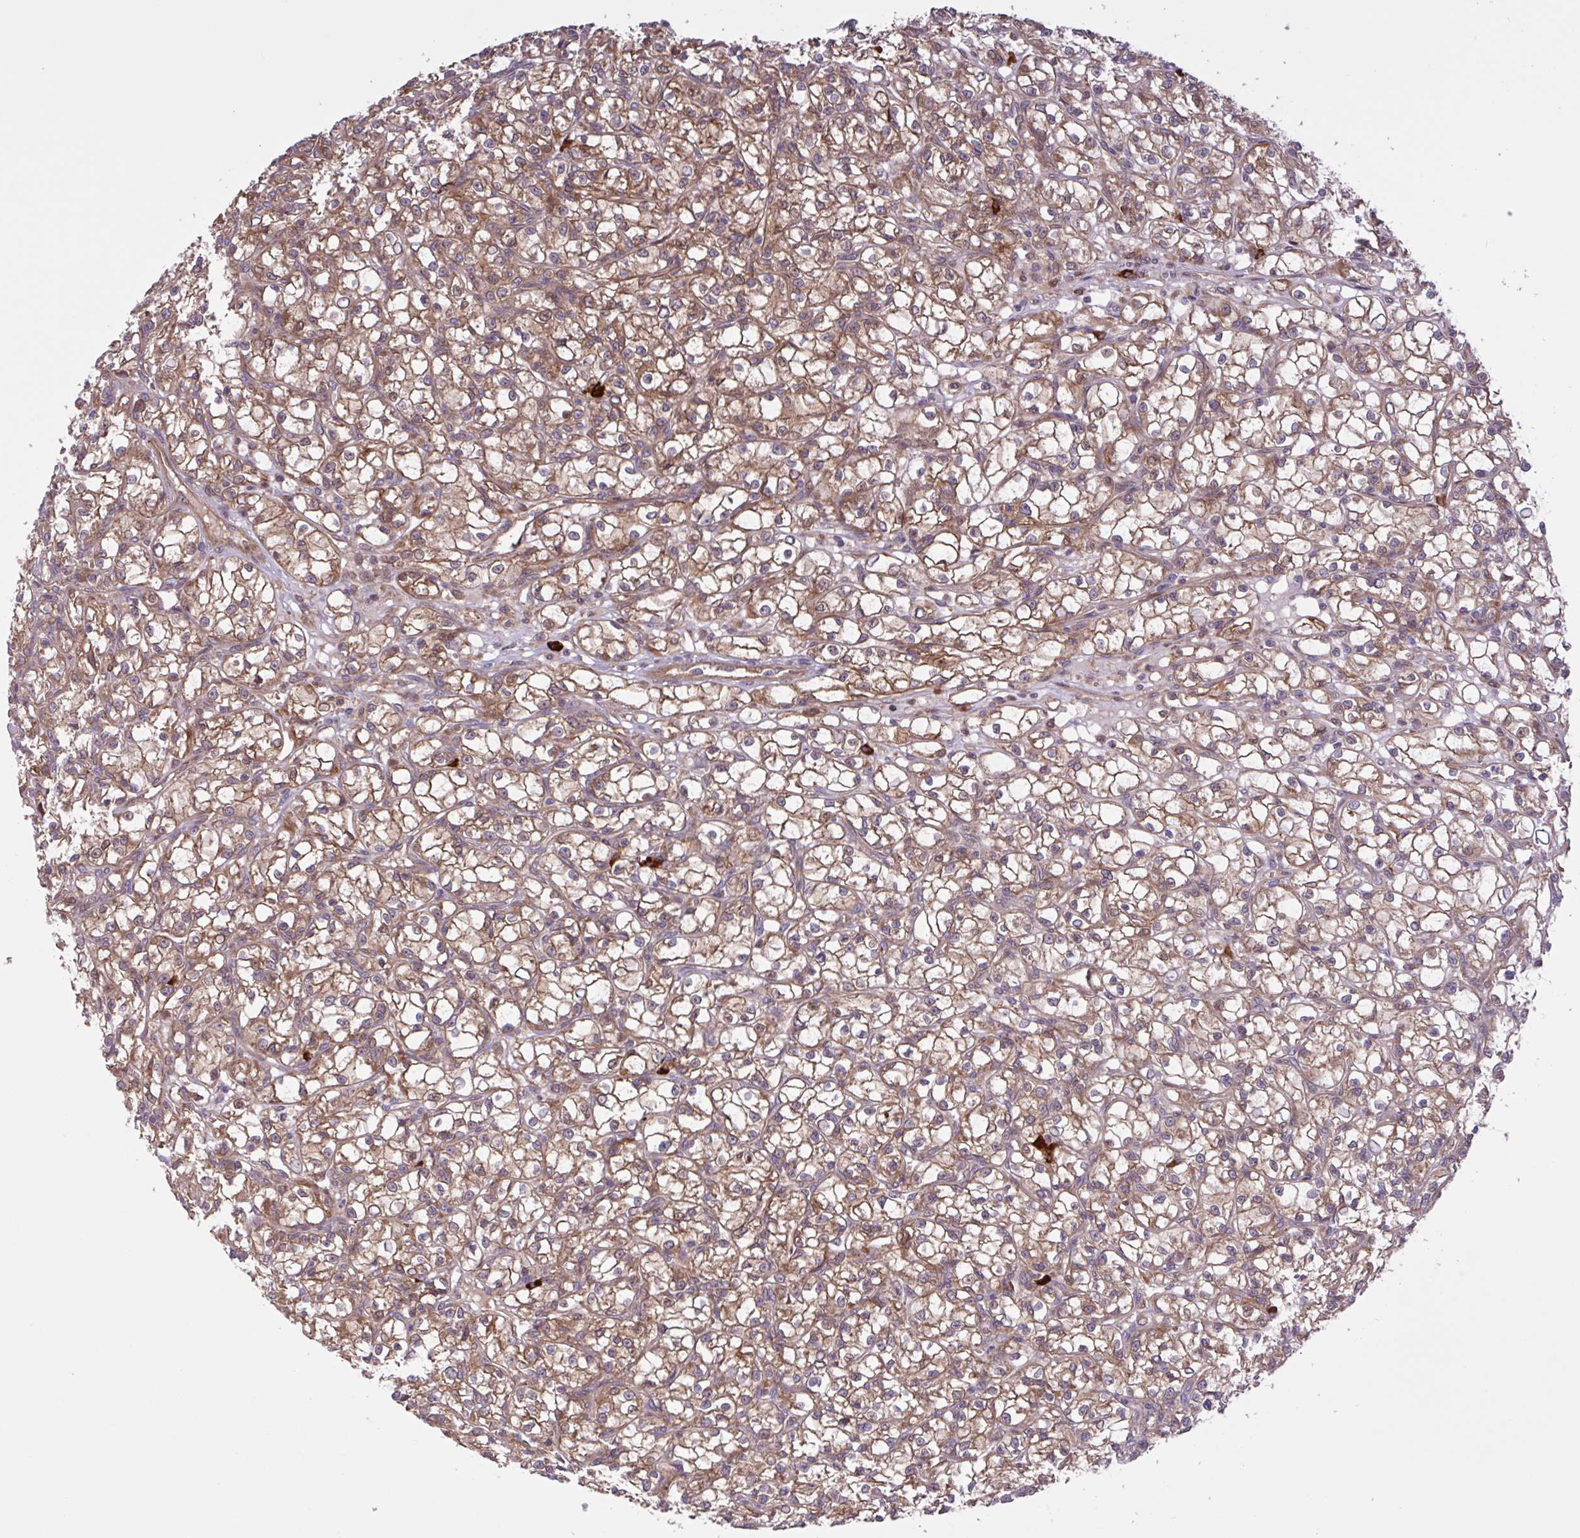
{"staining": {"intensity": "moderate", "quantity": ">75%", "location": "cytoplasmic/membranous"}, "tissue": "renal cancer", "cell_type": "Tumor cells", "image_type": "cancer", "snomed": [{"axis": "morphology", "description": "Adenocarcinoma, NOS"}, {"axis": "topography", "description": "Kidney"}], "caption": "A brown stain highlights moderate cytoplasmic/membranous staining of a protein in renal adenocarcinoma tumor cells.", "gene": "INTS10", "patient": {"sex": "female", "age": 59}}